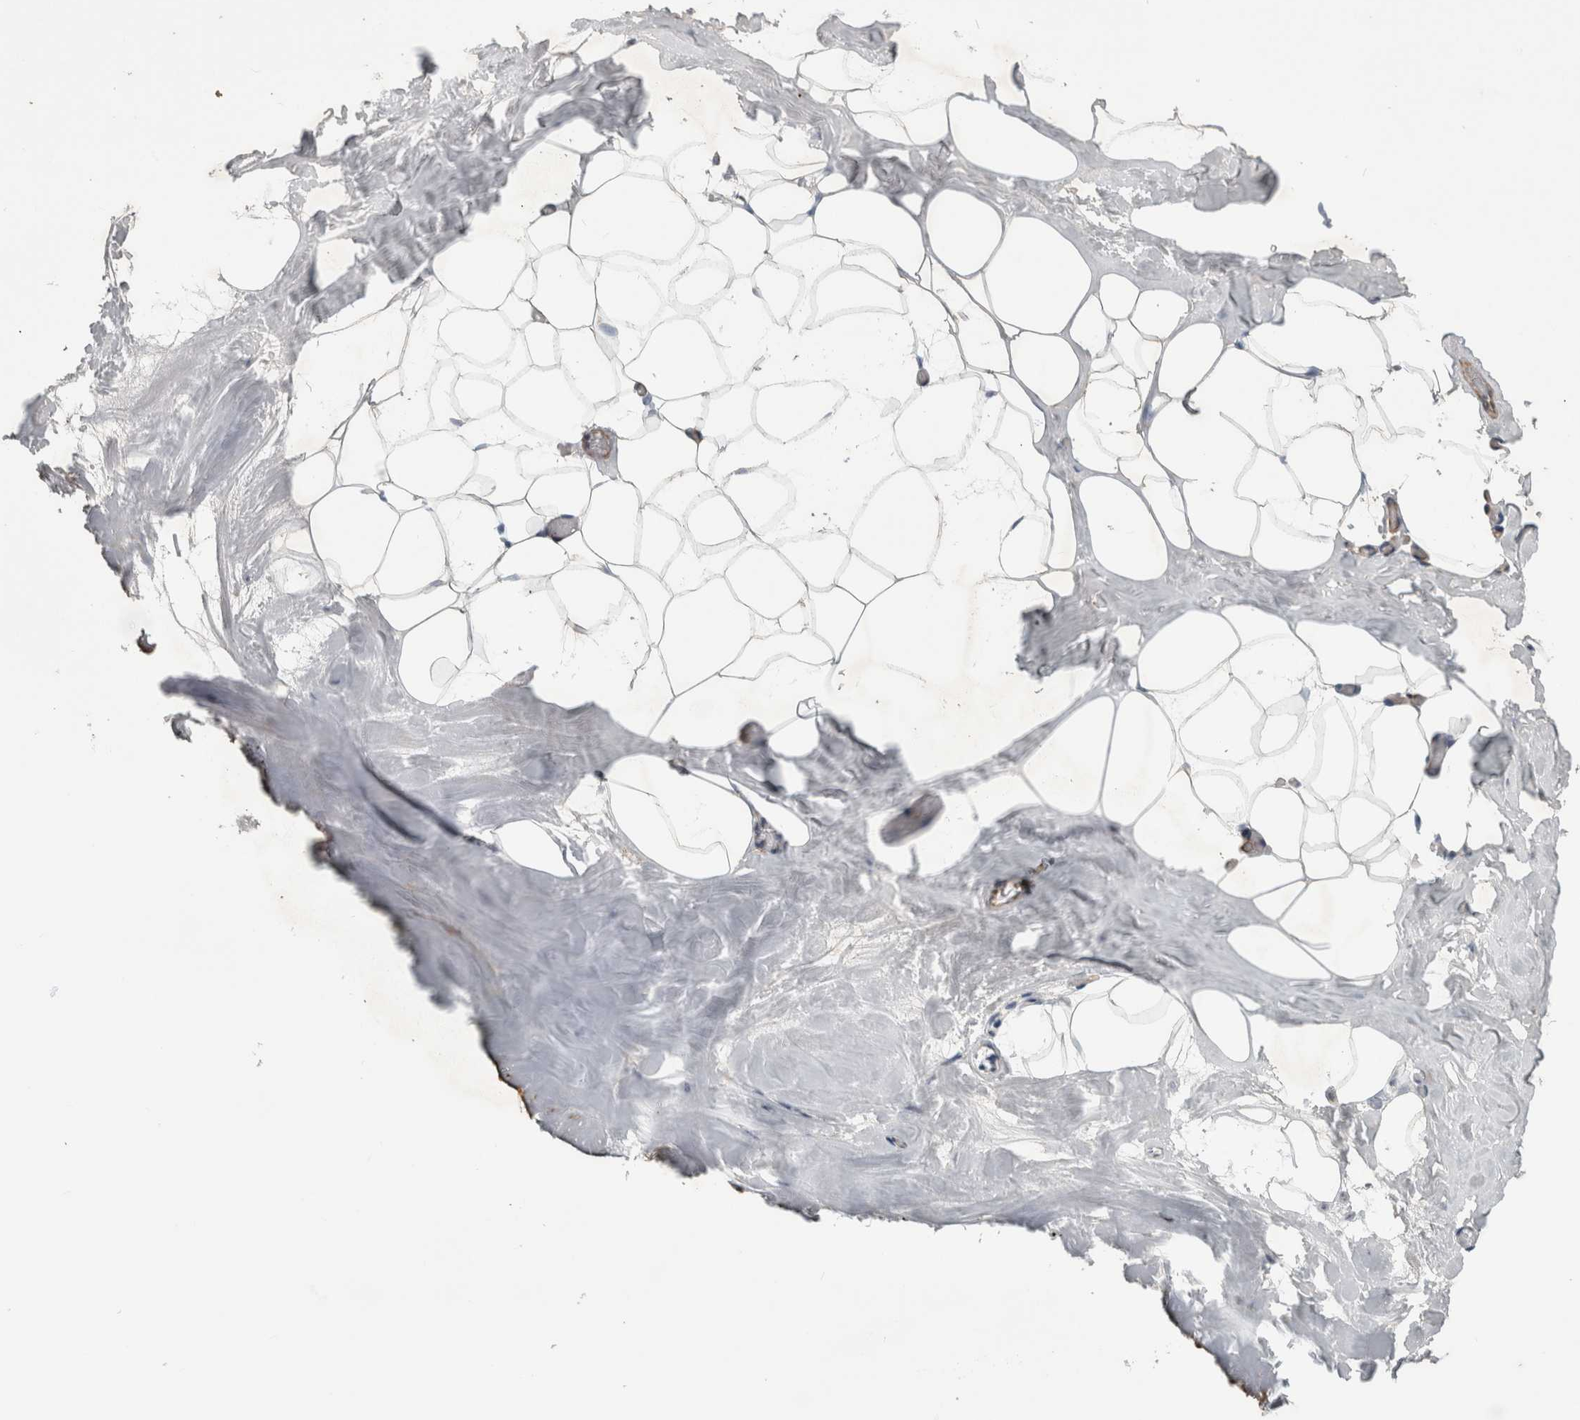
{"staining": {"intensity": "negative", "quantity": "none", "location": "none"}, "tissue": "adipose tissue", "cell_type": "Adipocytes", "image_type": "normal", "snomed": [{"axis": "morphology", "description": "Normal tissue, NOS"}, {"axis": "morphology", "description": "Fibrosis, NOS"}, {"axis": "topography", "description": "Breast"}, {"axis": "topography", "description": "Adipose tissue"}], "caption": "This is a image of immunohistochemistry (IHC) staining of benign adipose tissue, which shows no staining in adipocytes.", "gene": "SFXN2", "patient": {"sex": "female", "age": 39}}